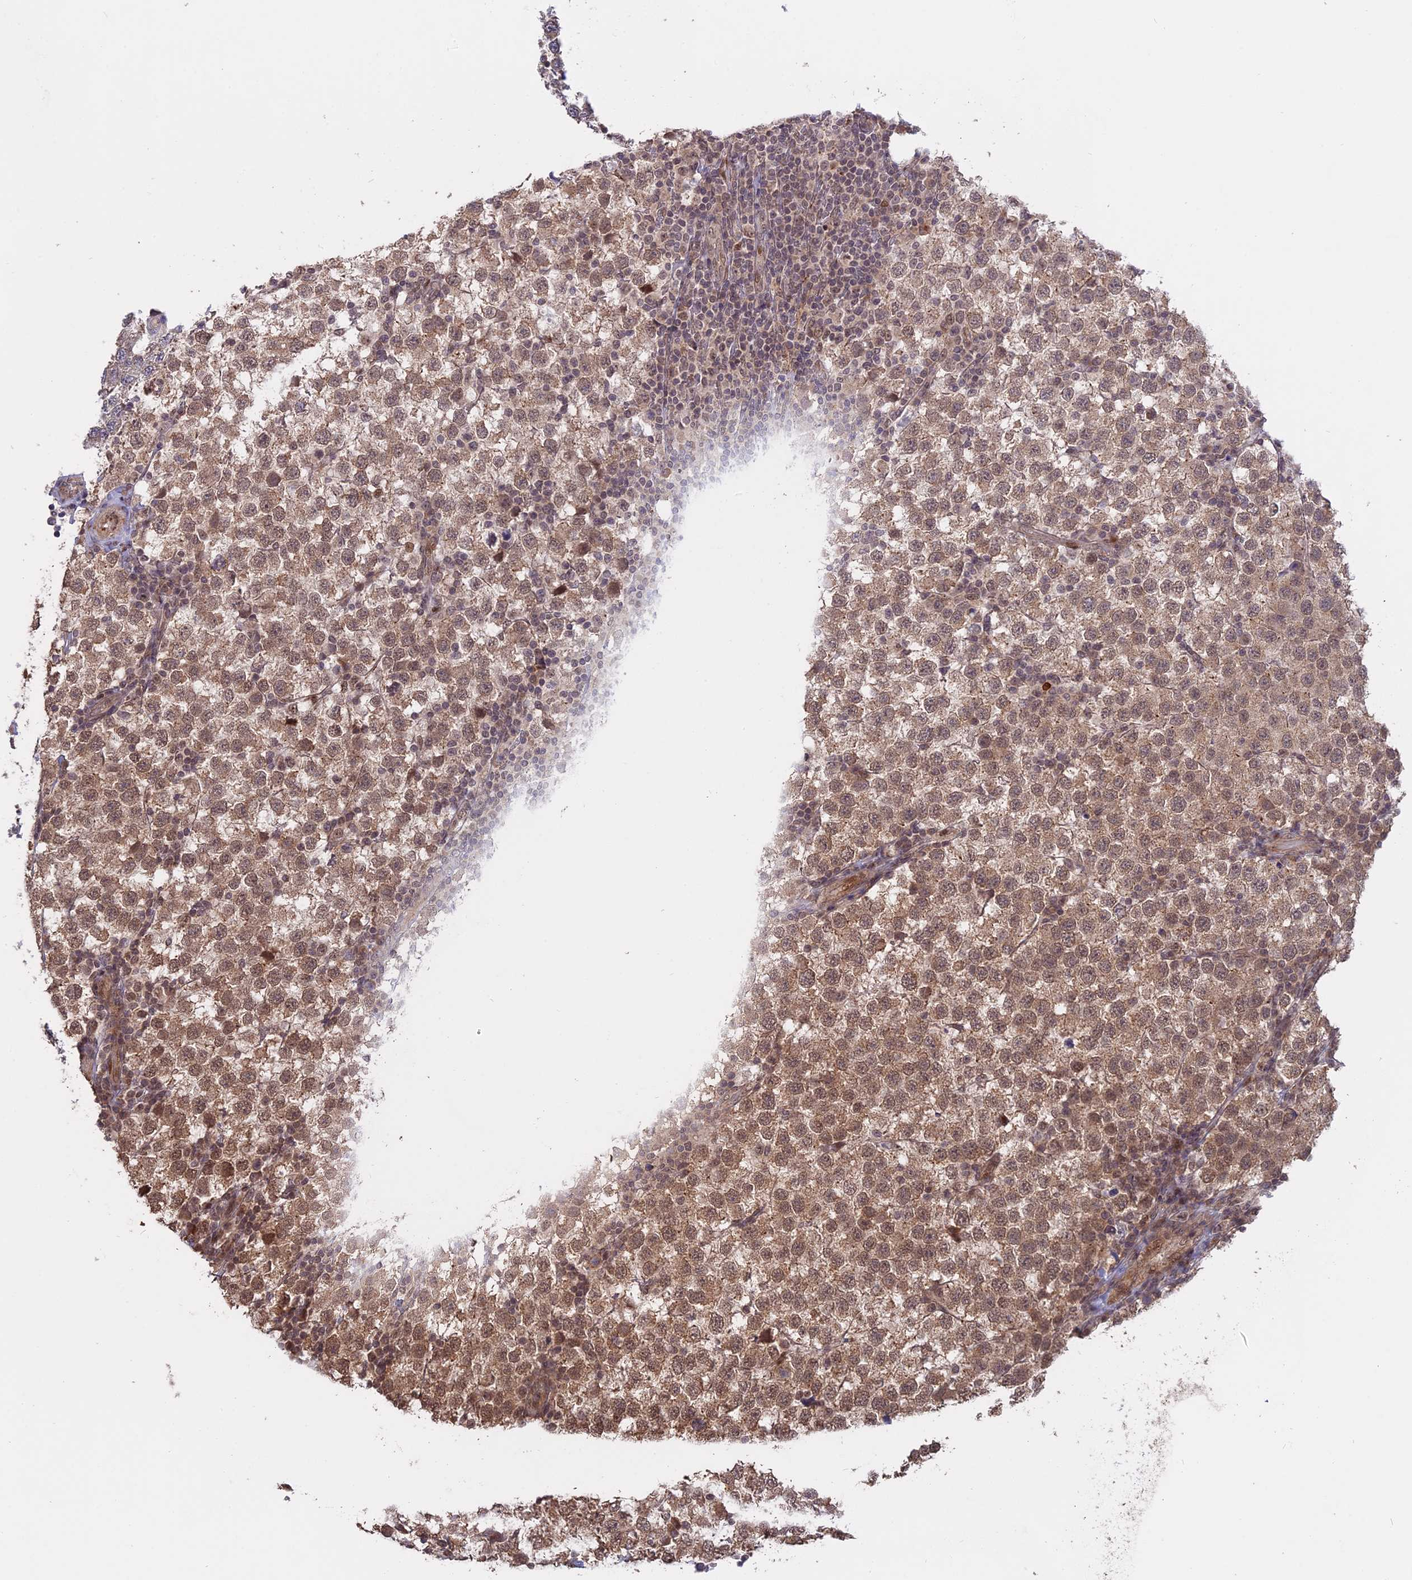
{"staining": {"intensity": "moderate", "quantity": ">75%", "location": "nuclear"}, "tissue": "testis cancer", "cell_type": "Tumor cells", "image_type": "cancer", "snomed": [{"axis": "morphology", "description": "Seminoma, NOS"}, {"axis": "topography", "description": "Testis"}], "caption": "A histopathology image showing moderate nuclear positivity in about >75% of tumor cells in testis cancer (seminoma), as visualized by brown immunohistochemical staining.", "gene": "PKIG", "patient": {"sex": "male", "age": 34}}